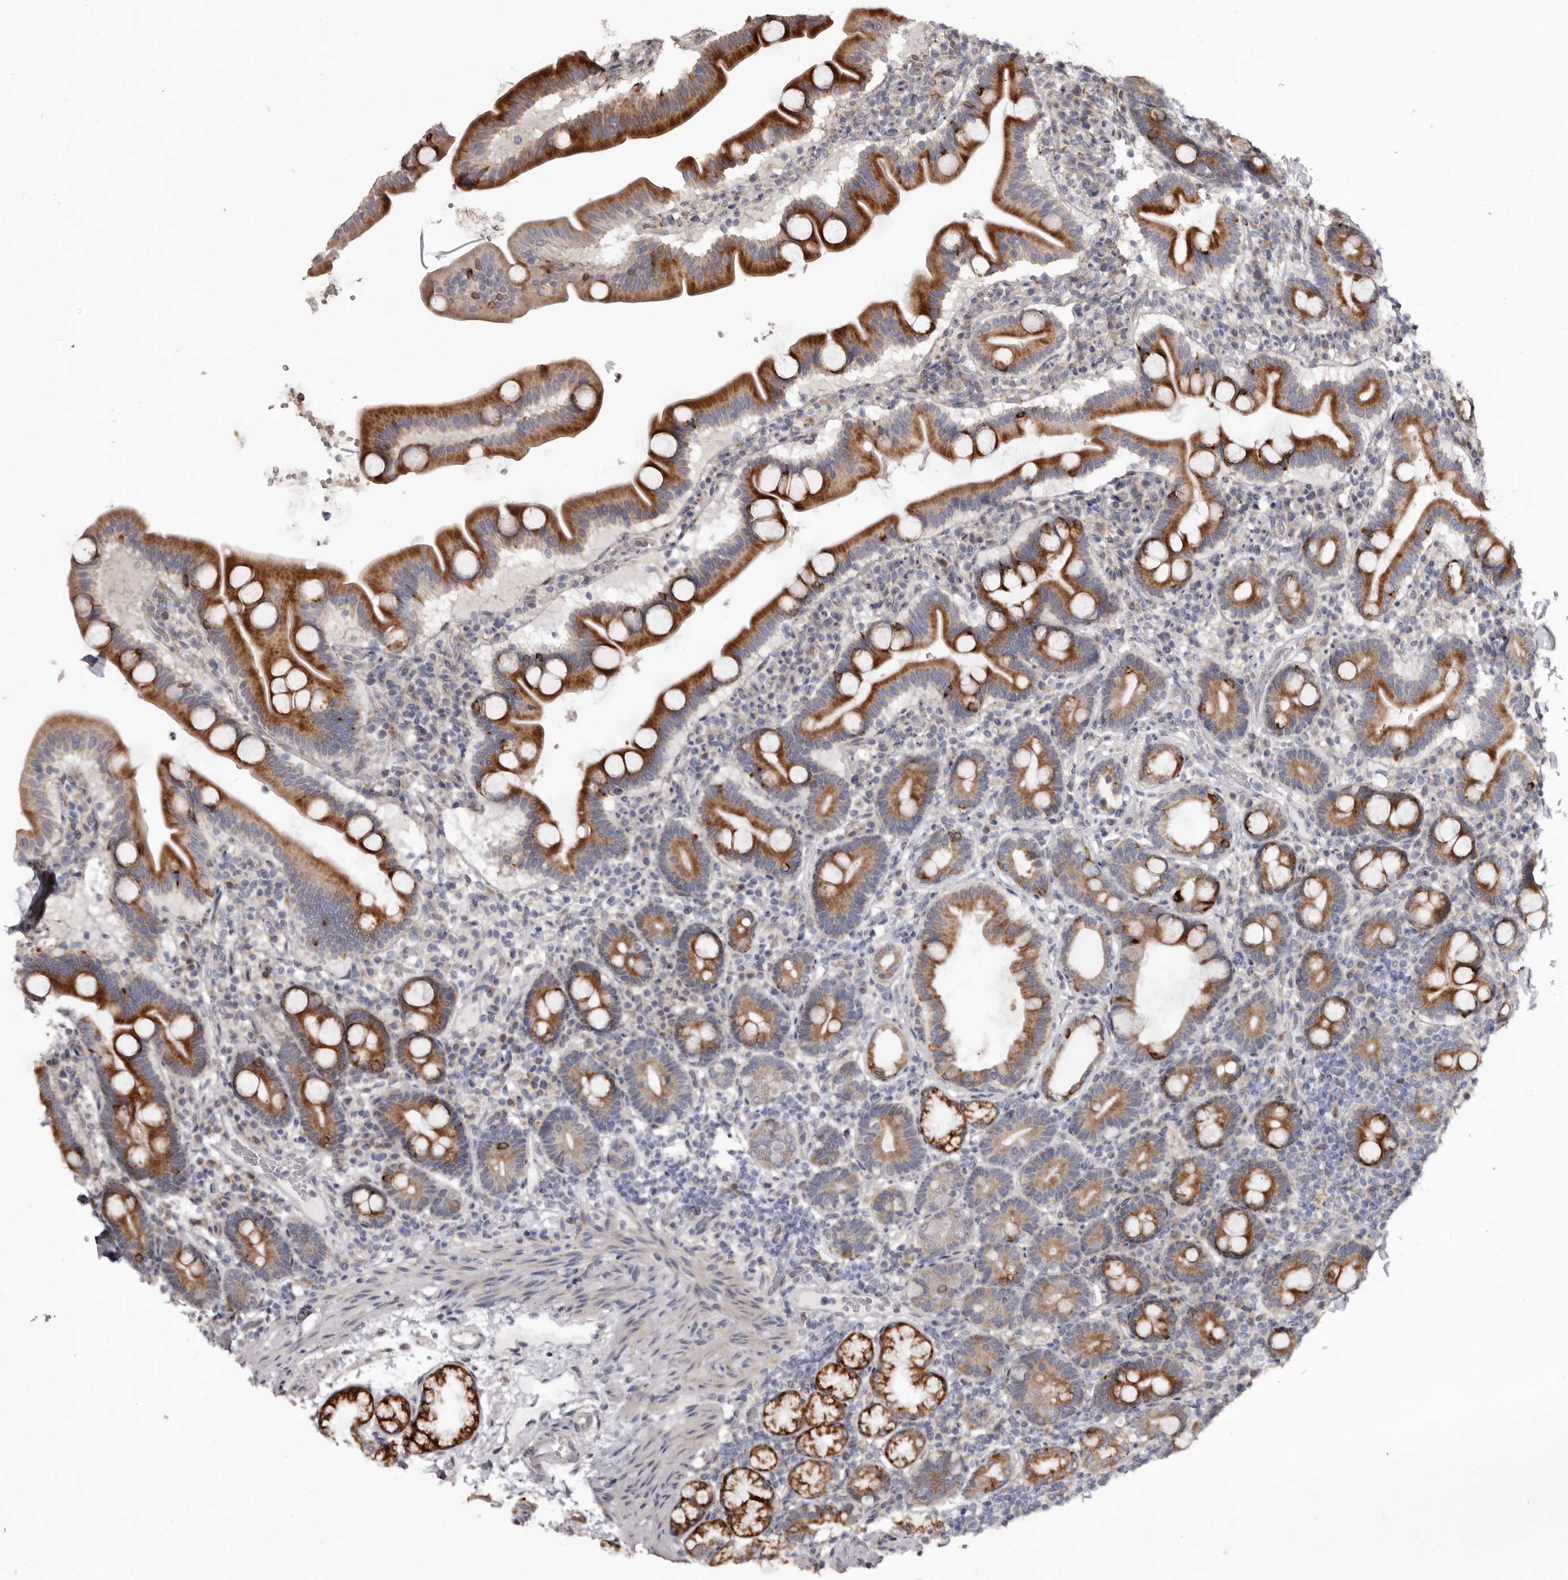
{"staining": {"intensity": "strong", "quantity": ">75%", "location": "cytoplasmic/membranous"}, "tissue": "duodenum", "cell_type": "Glandular cells", "image_type": "normal", "snomed": [{"axis": "morphology", "description": "Normal tissue, NOS"}, {"axis": "topography", "description": "Duodenum"}], "caption": "Protein analysis of unremarkable duodenum shows strong cytoplasmic/membranous positivity in about >75% of glandular cells.", "gene": "PIGX", "patient": {"sex": "male", "age": 54}}